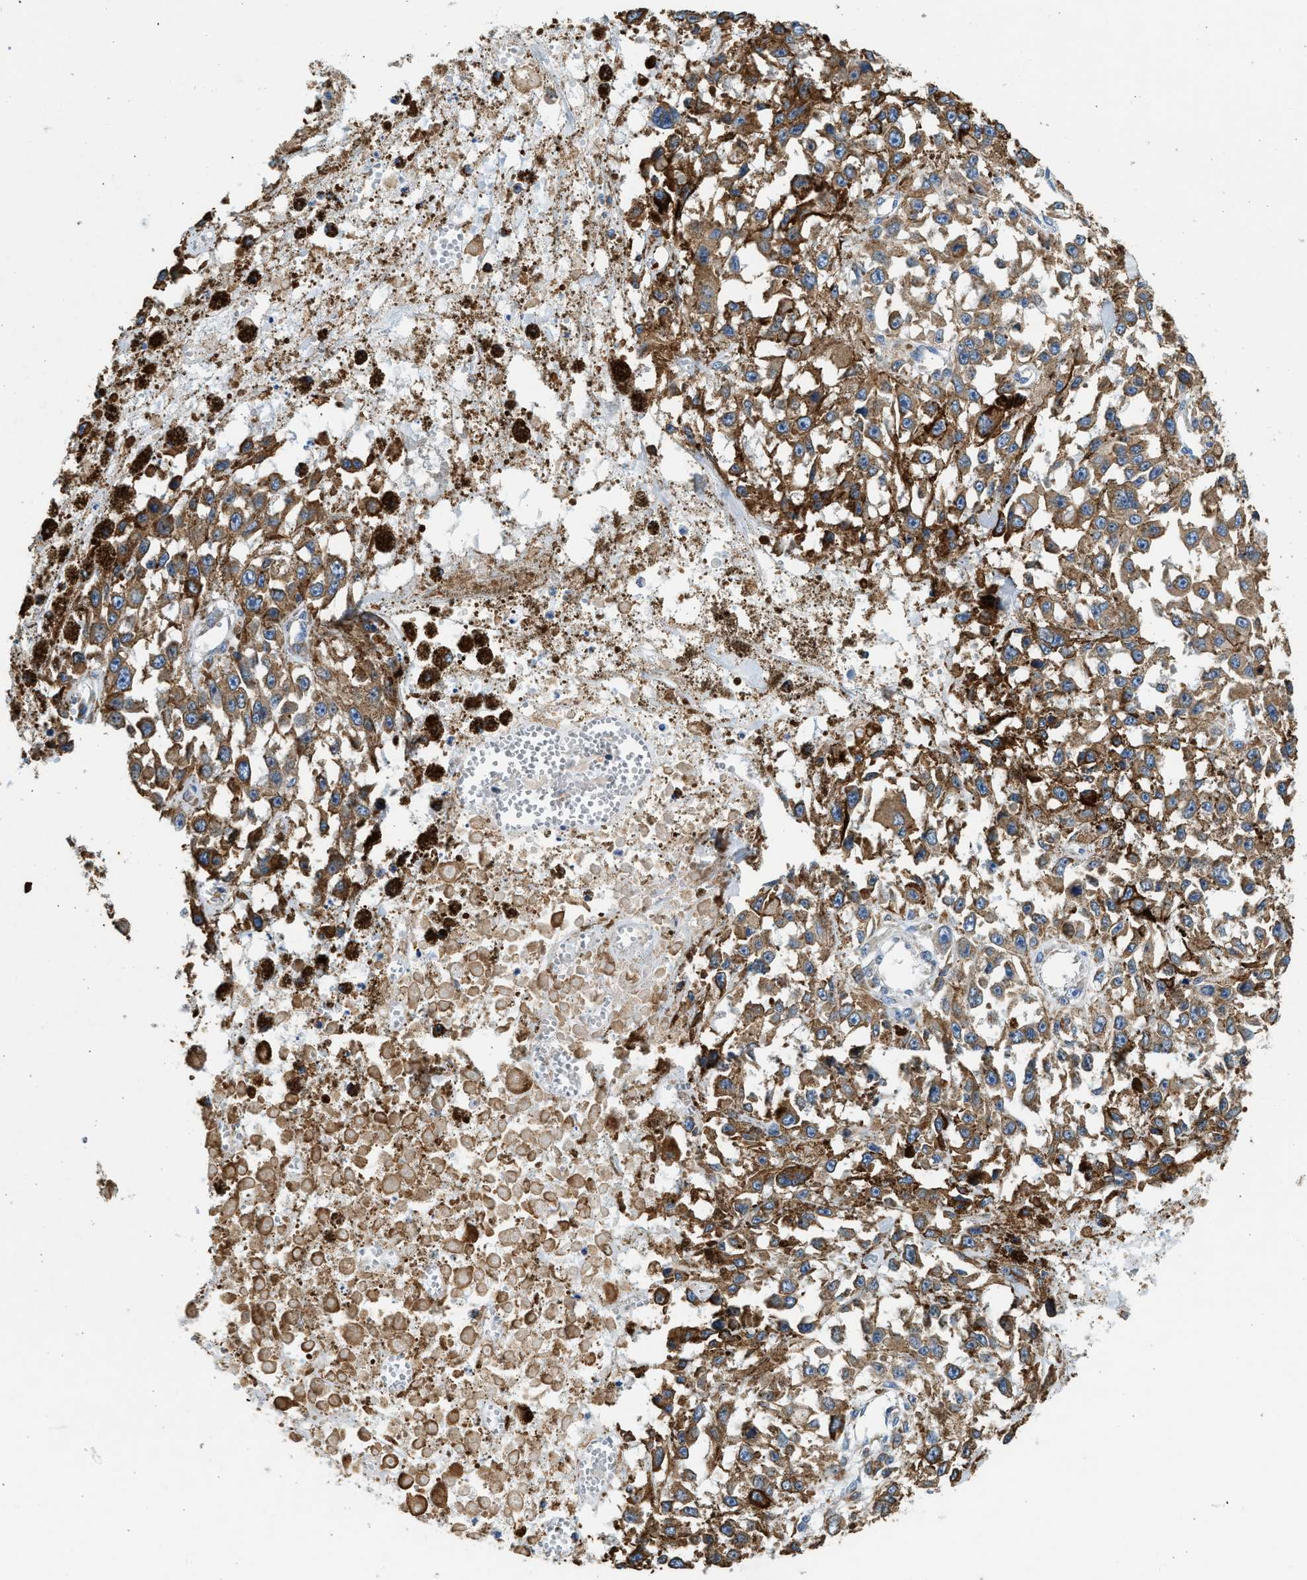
{"staining": {"intensity": "moderate", "quantity": ">75%", "location": "cytoplasmic/membranous"}, "tissue": "melanoma", "cell_type": "Tumor cells", "image_type": "cancer", "snomed": [{"axis": "morphology", "description": "Malignant melanoma, Metastatic site"}, {"axis": "topography", "description": "Lymph node"}], "caption": "A medium amount of moderate cytoplasmic/membranous staining is identified in approximately >75% of tumor cells in melanoma tissue.", "gene": "CNTN6", "patient": {"sex": "male", "age": 59}}